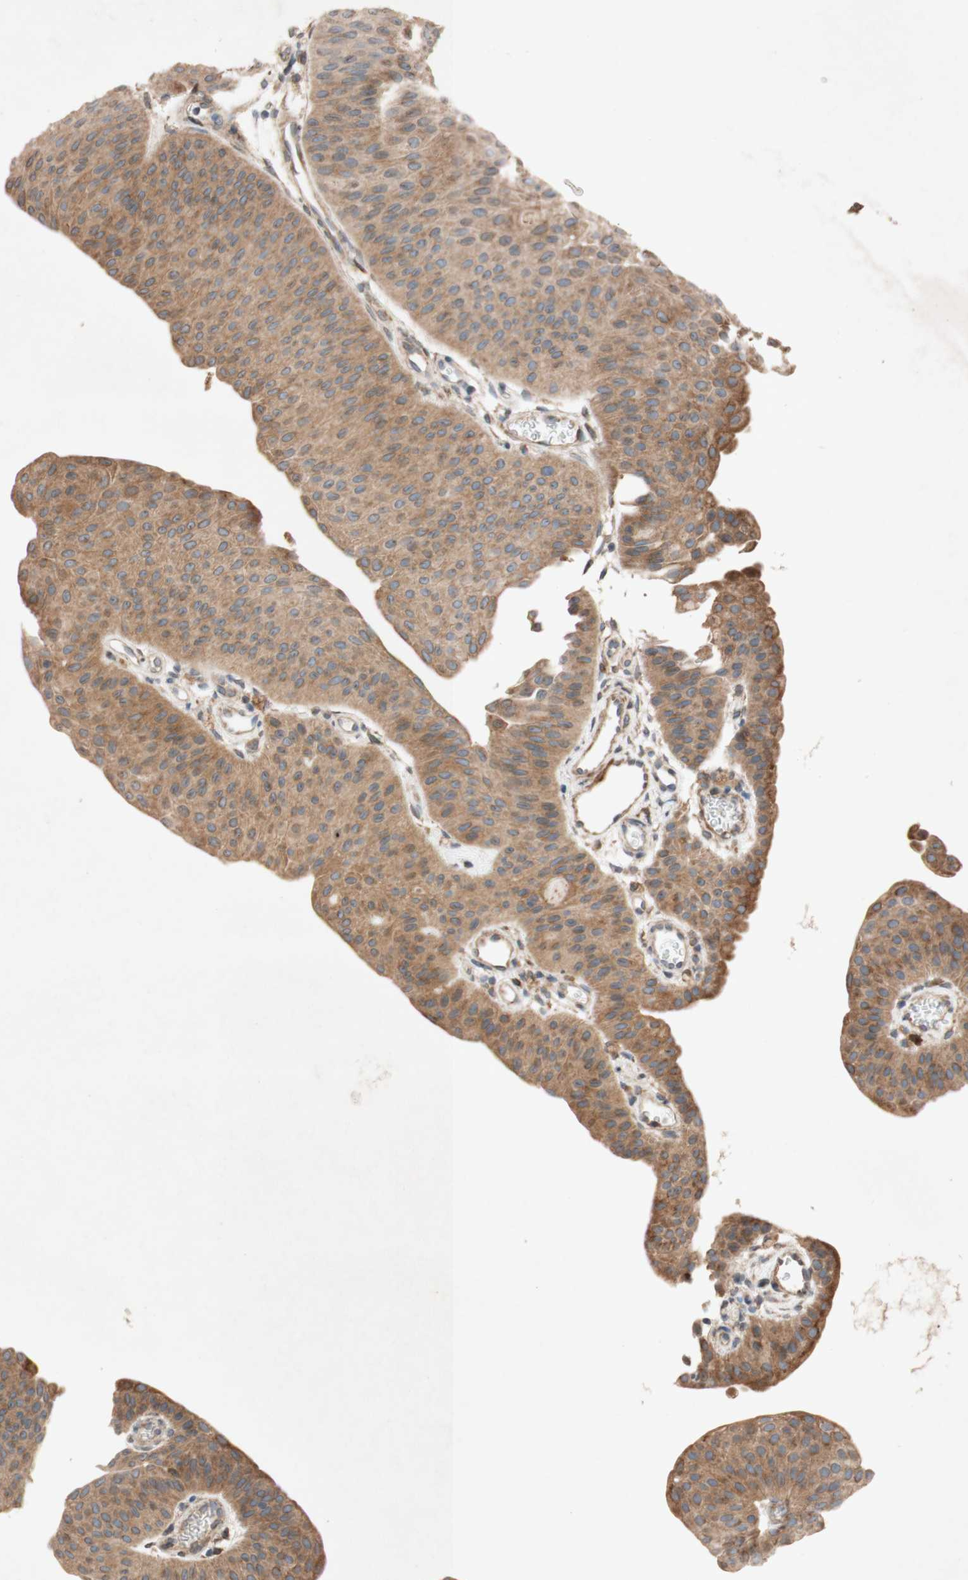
{"staining": {"intensity": "moderate", "quantity": ">75%", "location": "cytoplasmic/membranous,nuclear"}, "tissue": "urothelial cancer", "cell_type": "Tumor cells", "image_type": "cancer", "snomed": [{"axis": "morphology", "description": "Urothelial carcinoma, Low grade"}, {"axis": "topography", "description": "Urinary bladder"}], "caption": "DAB (3,3'-diaminobenzidine) immunohistochemical staining of human urothelial cancer demonstrates moderate cytoplasmic/membranous and nuclear protein positivity in approximately >75% of tumor cells. (IHC, brightfield microscopy, high magnification).", "gene": "PTPRU", "patient": {"sex": "female", "age": 60}}